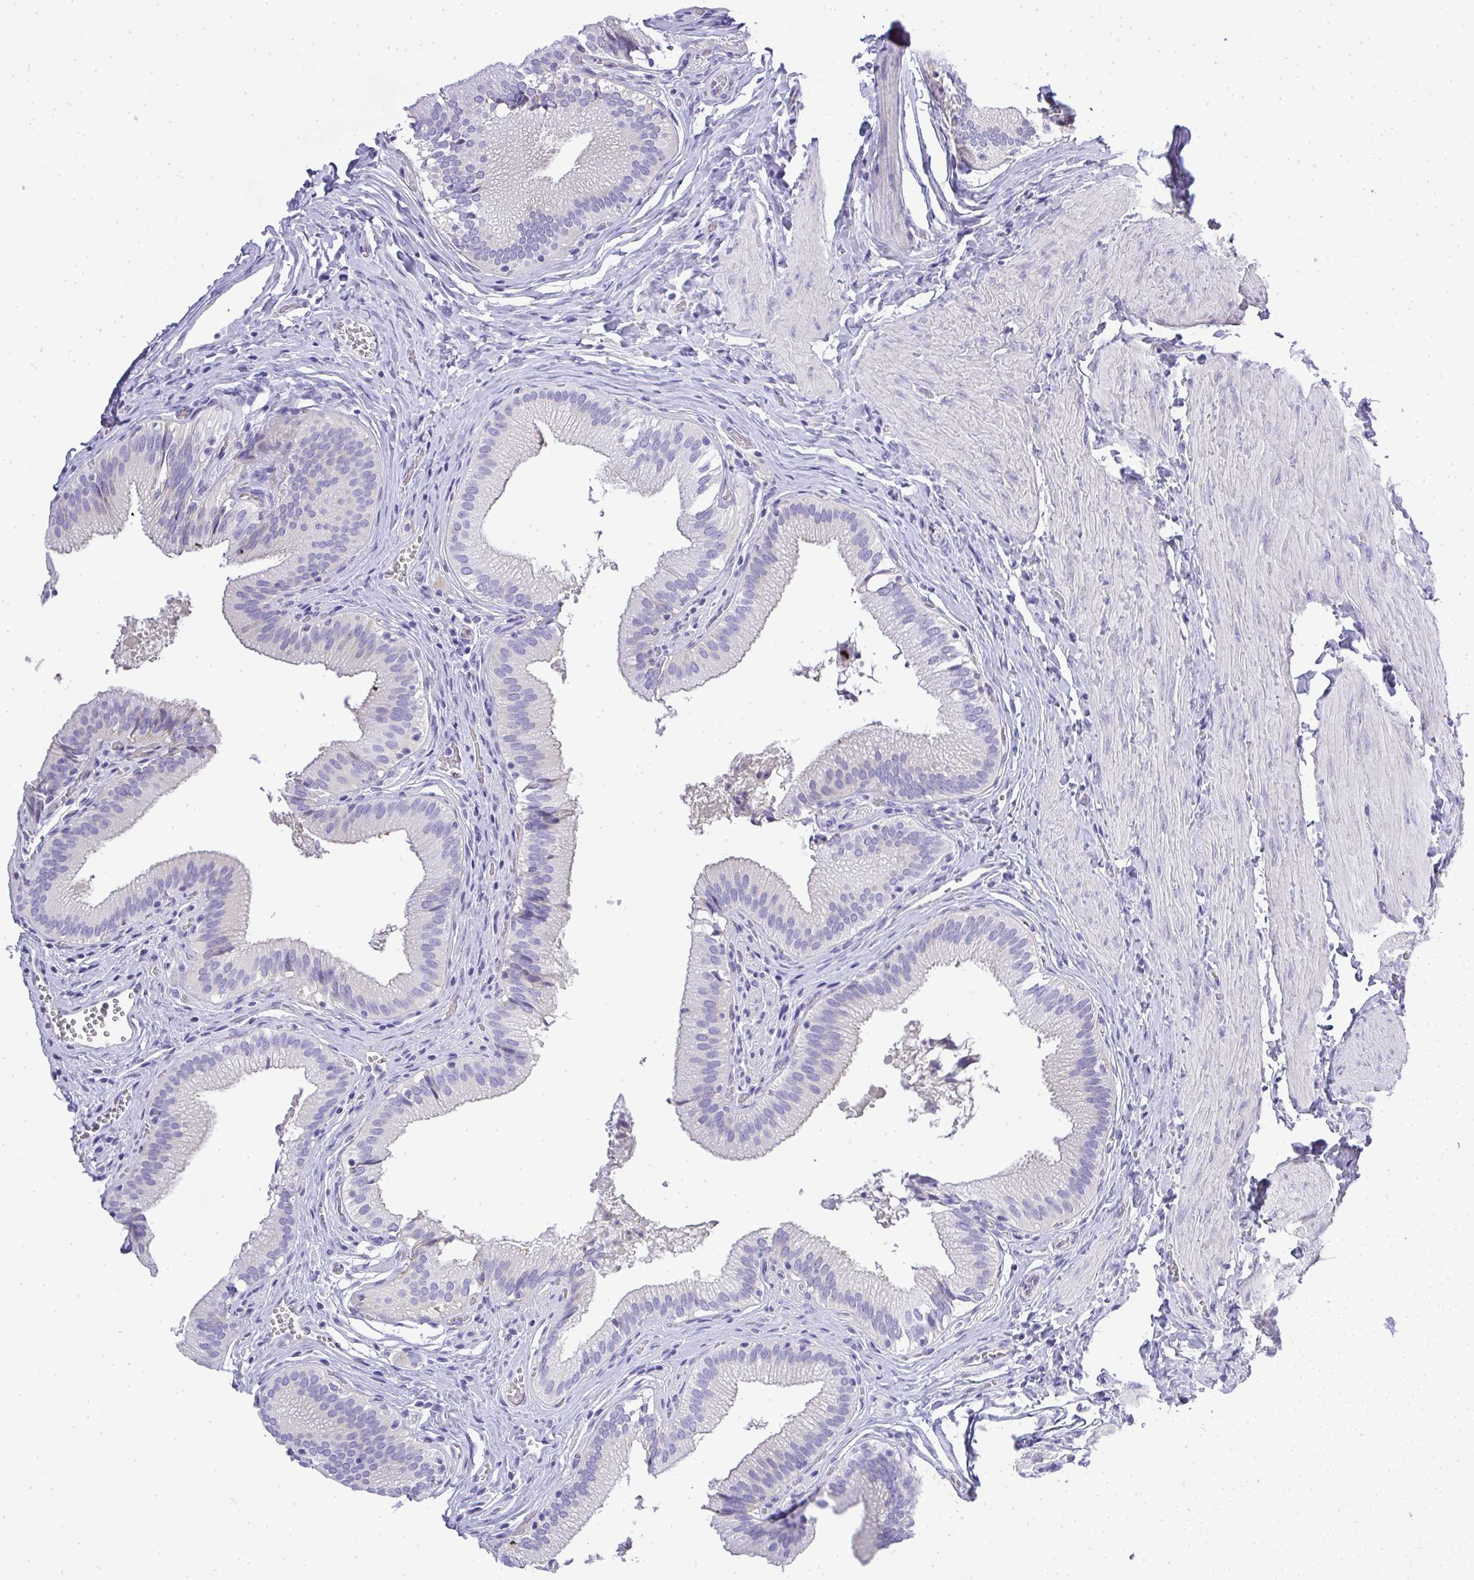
{"staining": {"intensity": "negative", "quantity": "none", "location": "none"}, "tissue": "gallbladder", "cell_type": "Glandular cells", "image_type": "normal", "snomed": [{"axis": "morphology", "description": "Normal tissue, NOS"}, {"axis": "topography", "description": "Gallbladder"}, {"axis": "topography", "description": "Peripheral nerve tissue"}], "caption": "Immunohistochemical staining of unremarkable human gallbladder shows no significant staining in glandular cells.", "gene": "PLPPR3", "patient": {"sex": "male", "age": 17}}